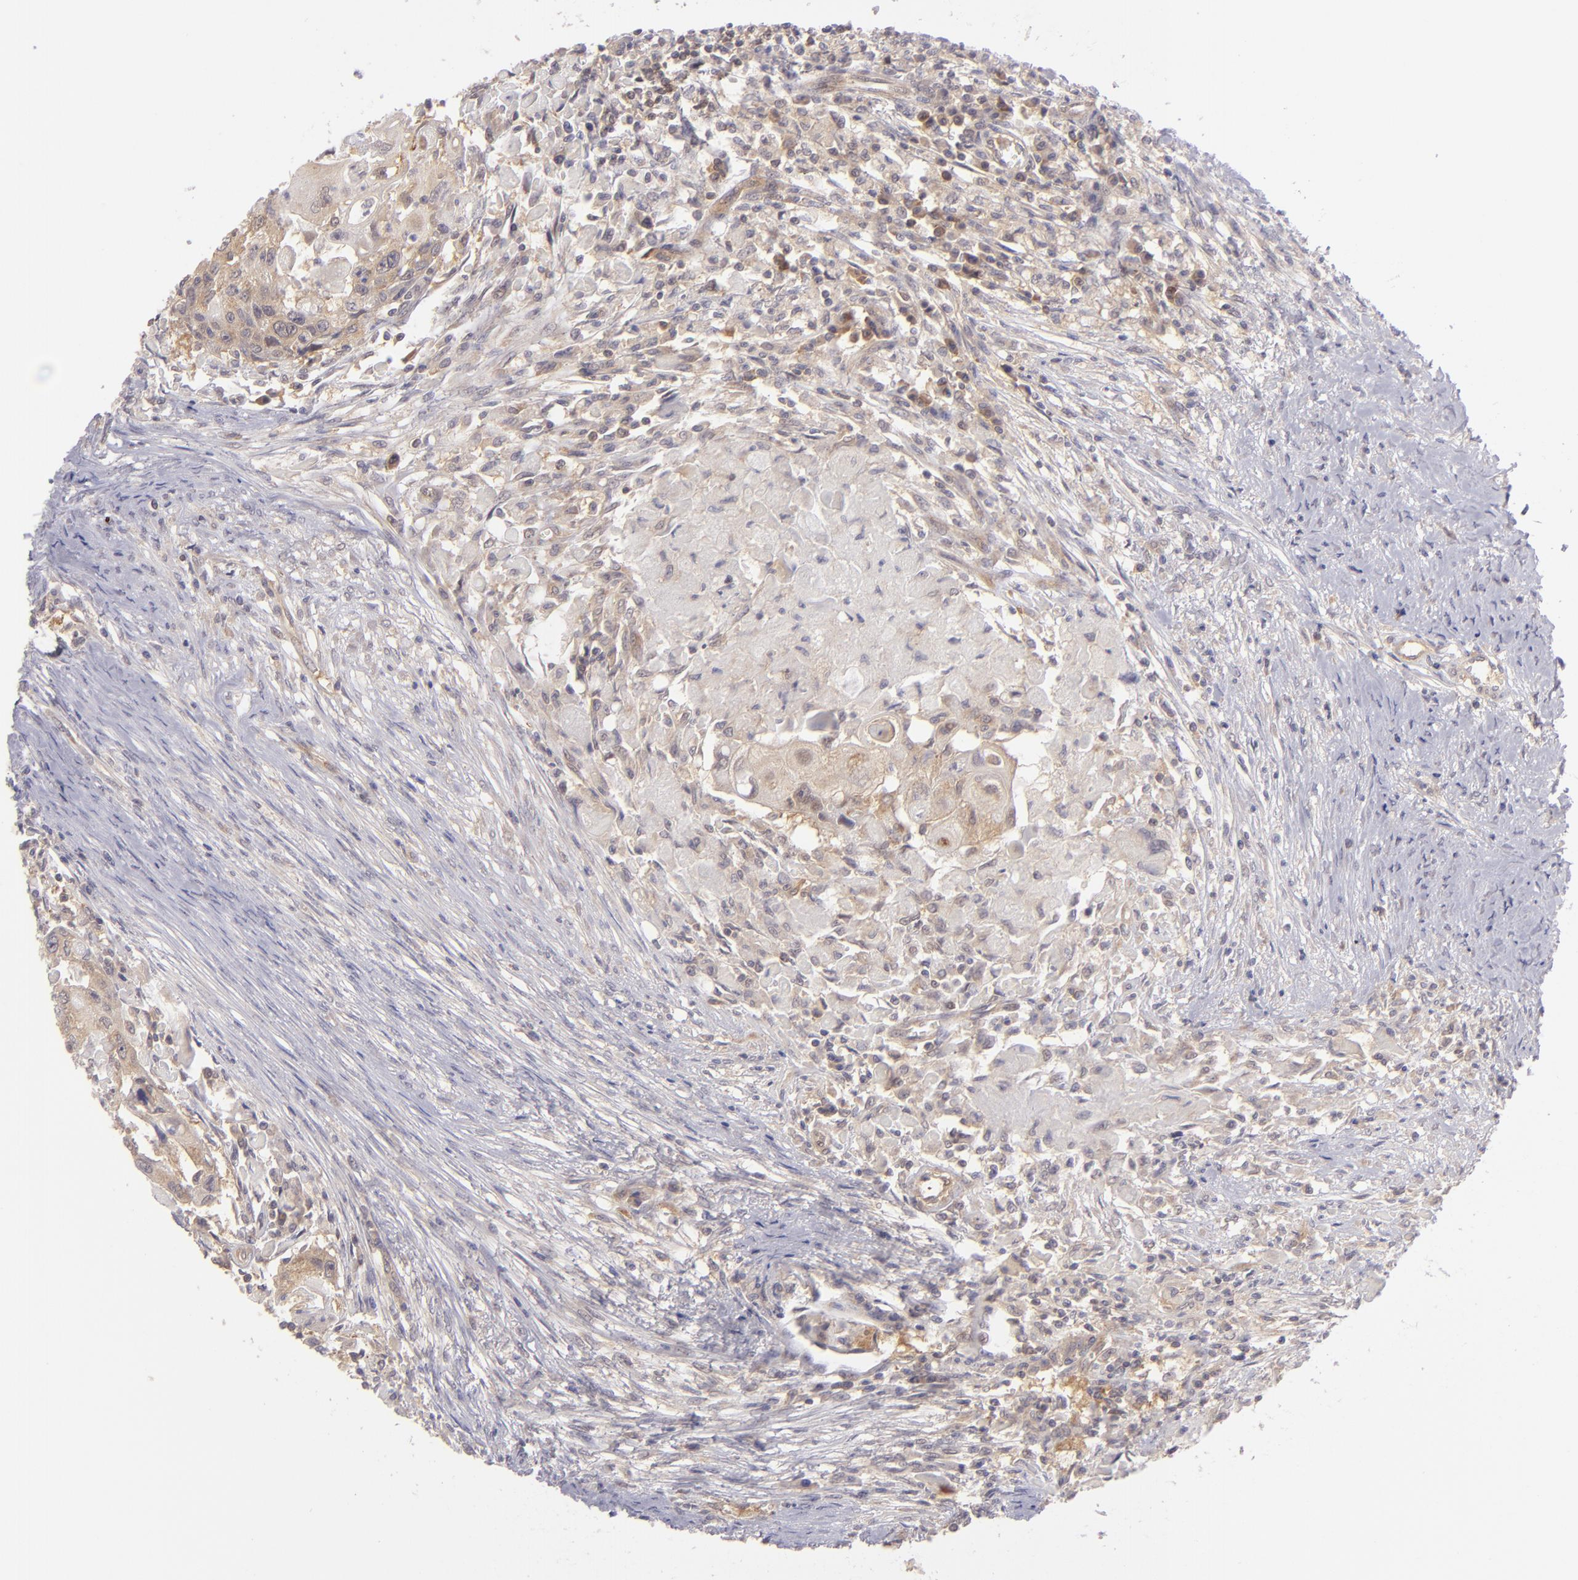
{"staining": {"intensity": "weak", "quantity": "25%-75%", "location": "cytoplasmic/membranous"}, "tissue": "head and neck cancer", "cell_type": "Tumor cells", "image_type": "cancer", "snomed": [{"axis": "morphology", "description": "Squamous cell carcinoma, NOS"}, {"axis": "topography", "description": "Head-Neck"}], "caption": "Squamous cell carcinoma (head and neck) stained with a brown dye shows weak cytoplasmic/membranous positive expression in about 25%-75% of tumor cells.", "gene": "PTPN13", "patient": {"sex": "male", "age": 64}}